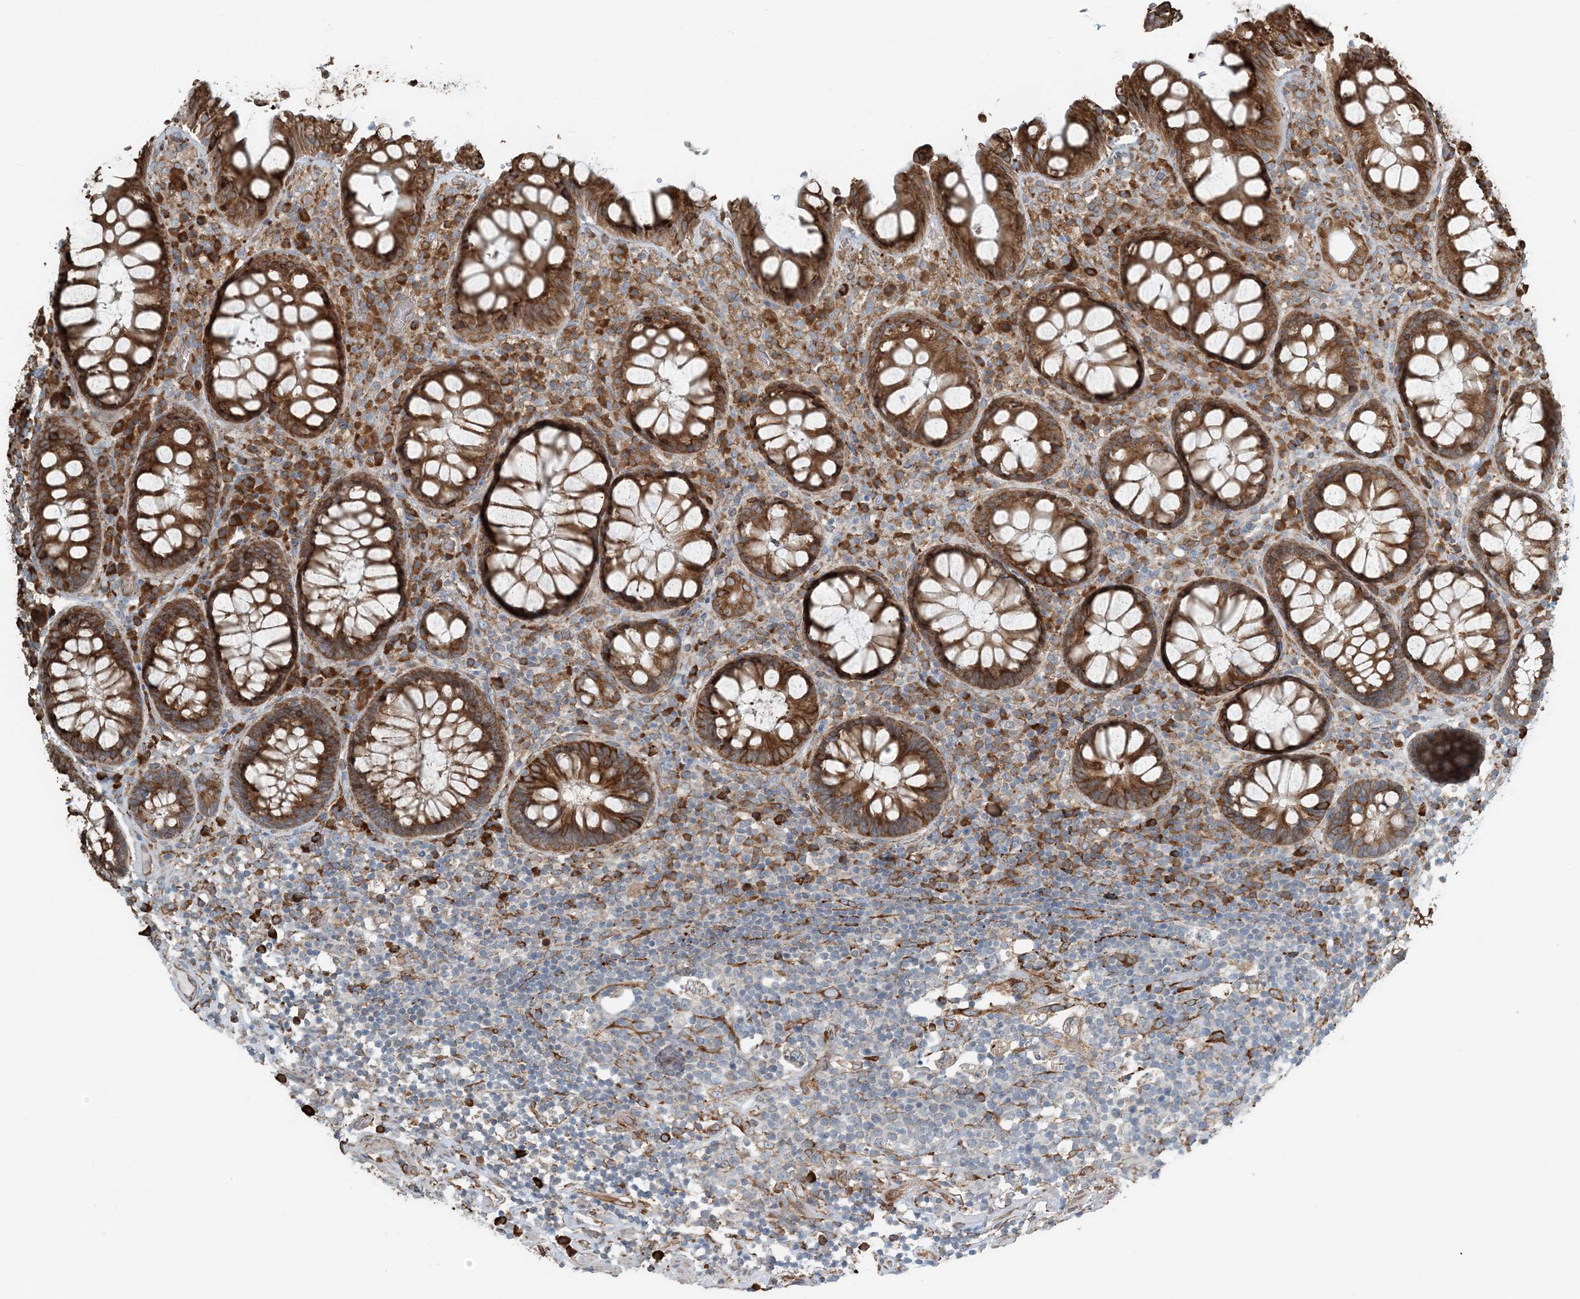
{"staining": {"intensity": "strong", "quantity": ">75%", "location": "cytoplasmic/membranous"}, "tissue": "rectum", "cell_type": "Glandular cells", "image_type": "normal", "snomed": [{"axis": "morphology", "description": "Normal tissue, NOS"}, {"axis": "topography", "description": "Rectum"}], "caption": "Protein analysis of unremarkable rectum exhibits strong cytoplasmic/membranous staining in approximately >75% of glandular cells. (brown staining indicates protein expression, while blue staining denotes nuclei).", "gene": "CERKL", "patient": {"sex": "male", "age": 64}}